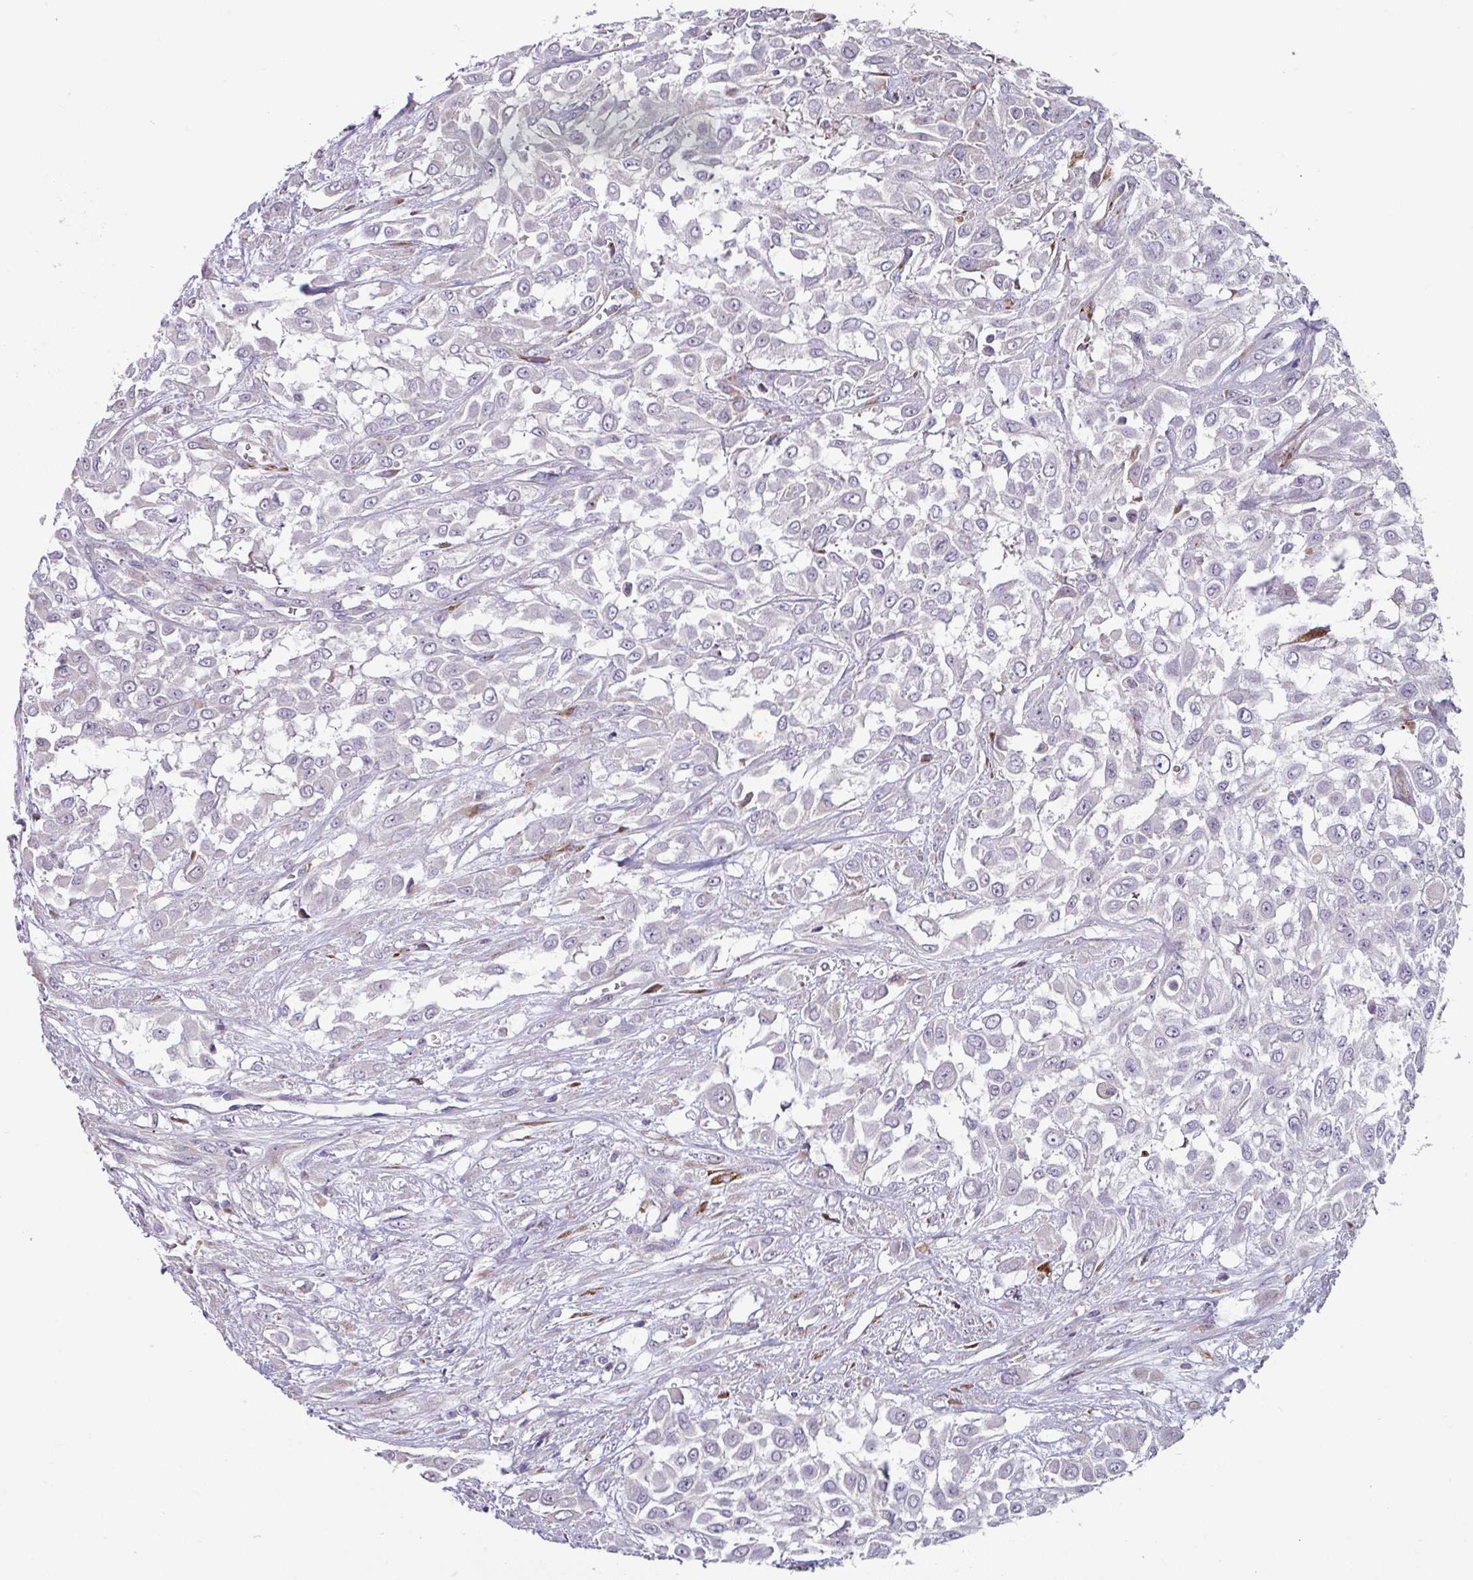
{"staining": {"intensity": "negative", "quantity": "none", "location": "none"}, "tissue": "urothelial cancer", "cell_type": "Tumor cells", "image_type": "cancer", "snomed": [{"axis": "morphology", "description": "Urothelial carcinoma, High grade"}, {"axis": "topography", "description": "Urinary bladder"}], "caption": "There is no significant expression in tumor cells of urothelial carcinoma (high-grade).", "gene": "KLHL3", "patient": {"sex": "male", "age": 57}}